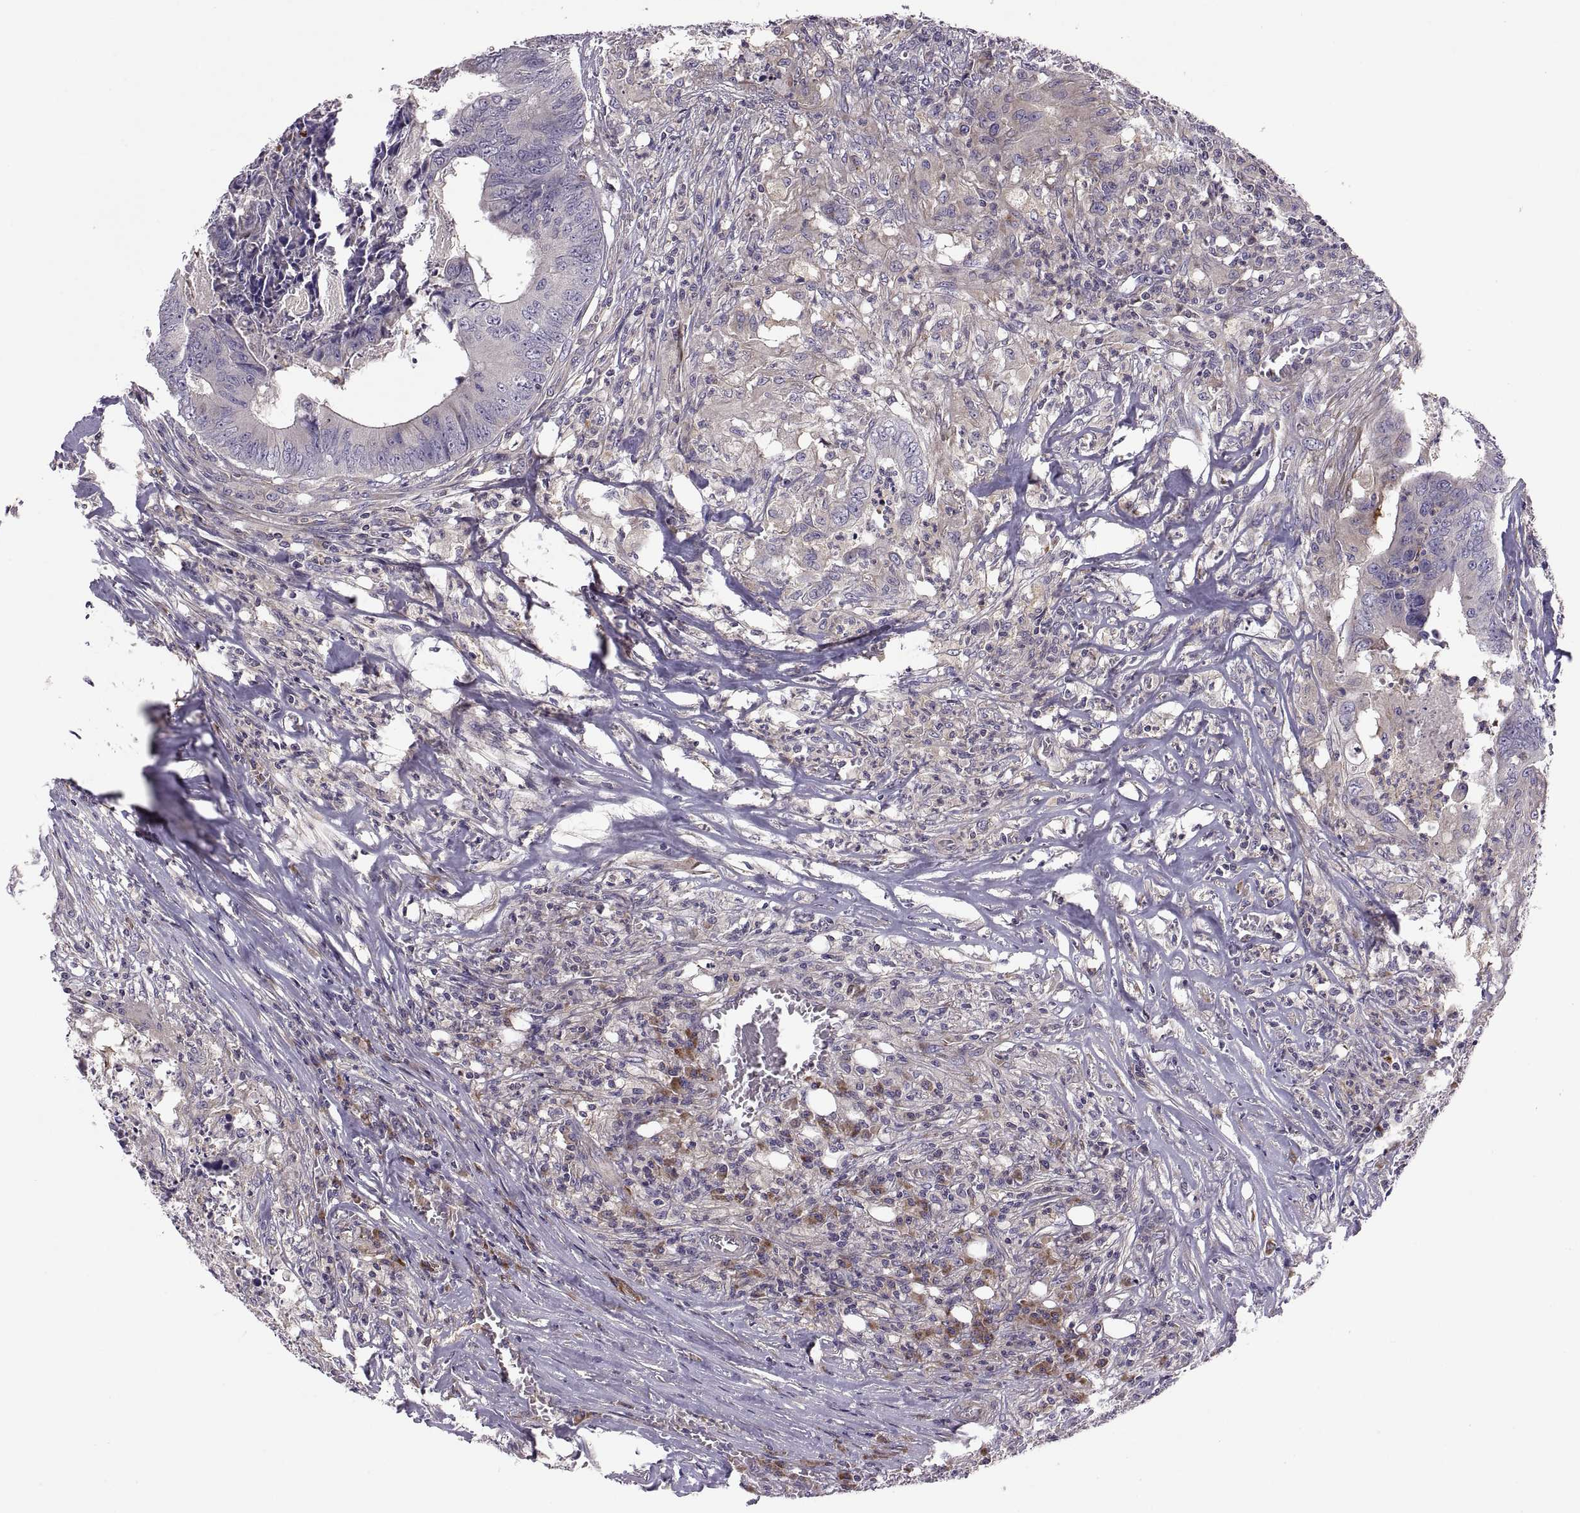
{"staining": {"intensity": "negative", "quantity": "none", "location": "none"}, "tissue": "colorectal cancer", "cell_type": "Tumor cells", "image_type": "cancer", "snomed": [{"axis": "morphology", "description": "Adenocarcinoma, NOS"}, {"axis": "topography", "description": "Colon"}], "caption": "IHC micrograph of neoplastic tissue: adenocarcinoma (colorectal) stained with DAB exhibits no significant protein positivity in tumor cells. (DAB IHC visualized using brightfield microscopy, high magnification).", "gene": "SPATA32", "patient": {"sex": "male", "age": 84}}